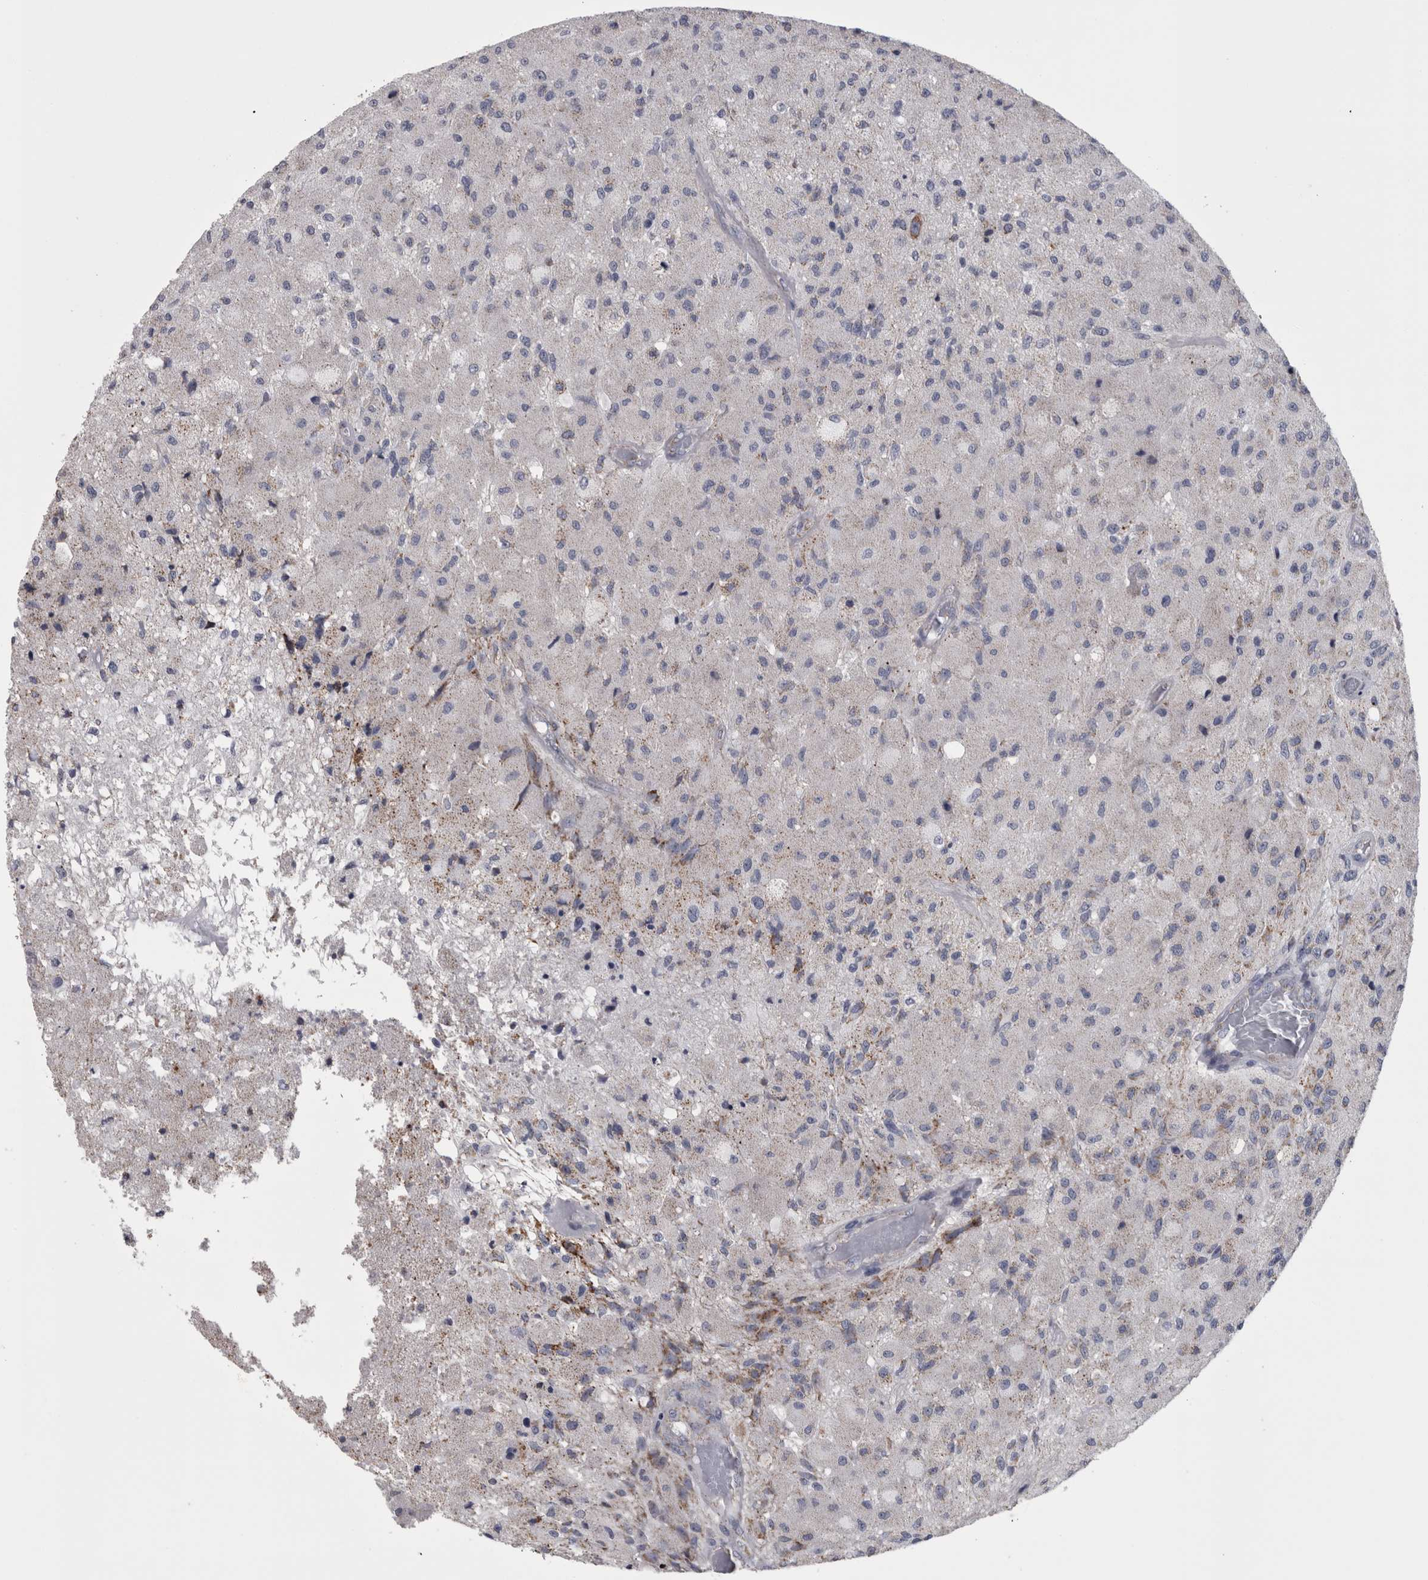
{"staining": {"intensity": "negative", "quantity": "none", "location": "none"}, "tissue": "glioma", "cell_type": "Tumor cells", "image_type": "cancer", "snomed": [{"axis": "morphology", "description": "Normal tissue, NOS"}, {"axis": "morphology", "description": "Glioma, malignant, High grade"}, {"axis": "topography", "description": "Cerebral cortex"}], "caption": "An image of glioma stained for a protein displays no brown staining in tumor cells. (Brightfield microscopy of DAB immunohistochemistry at high magnification).", "gene": "DBT", "patient": {"sex": "male", "age": 77}}